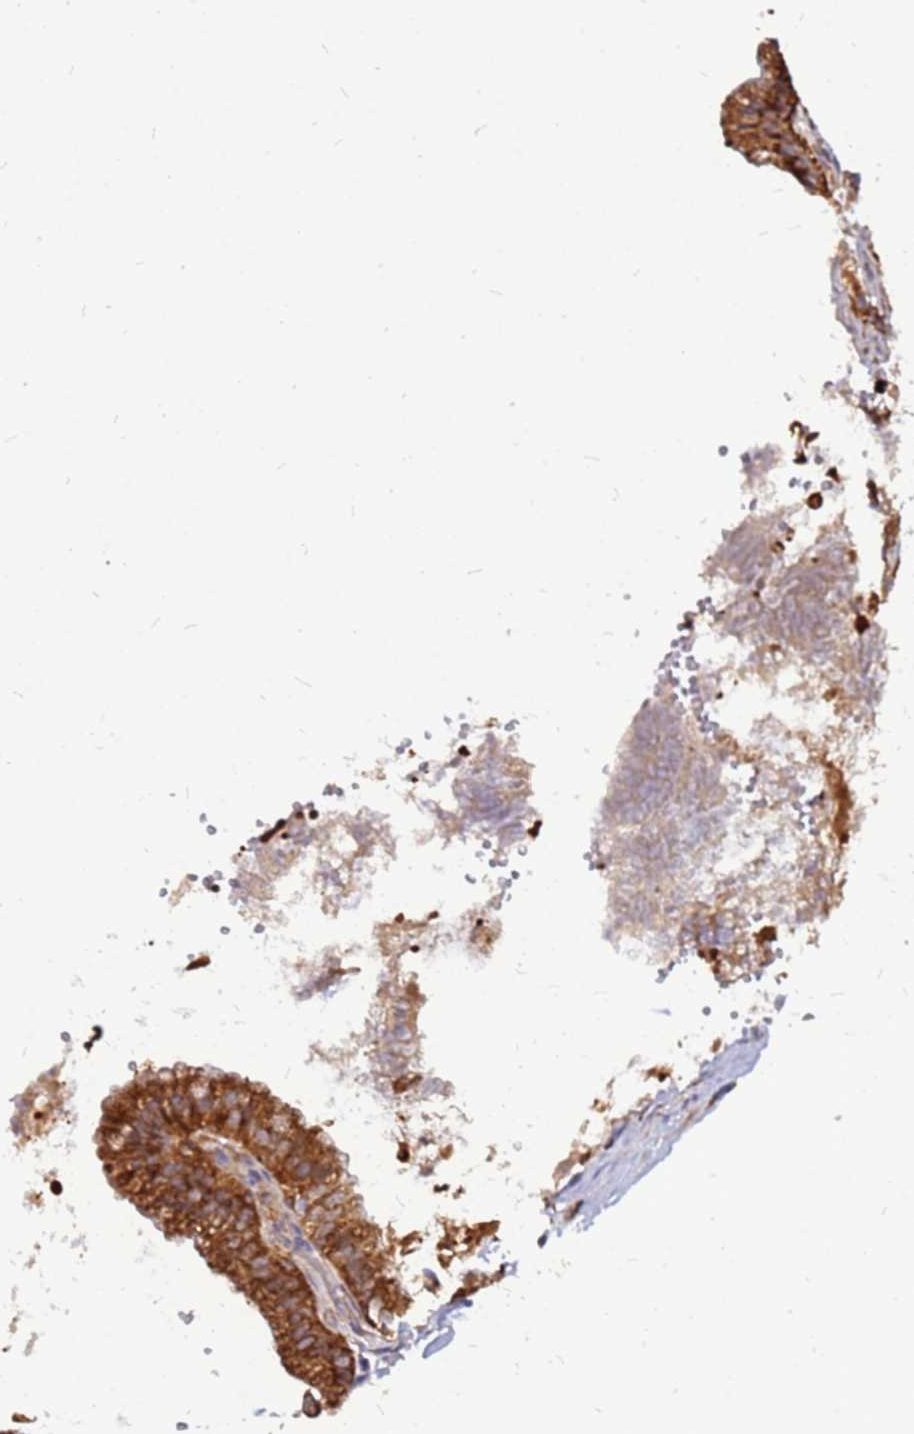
{"staining": {"intensity": "weak", "quantity": "25%-75%", "location": "cytoplasmic/membranous"}, "tissue": "adipose tissue", "cell_type": "Adipocytes", "image_type": "normal", "snomed": [{"axis": "morphology", "description": "Normal tissue, NOS"}, {"axis": "topography", "description": "Gallbladder"}, {"axis": "topography", "description": "Peripheral nerve tissue"}], "caption": "Immunohistochemistry histopathology image of unremarkable human adipose tissue stained for a protein (brown), which displays low levels of weak cytoplasmic/membranous staining in approximately 25%-75% of adipocytes.", "gene": "RPL8", "patient": {"sex": "male", "age": 38}}